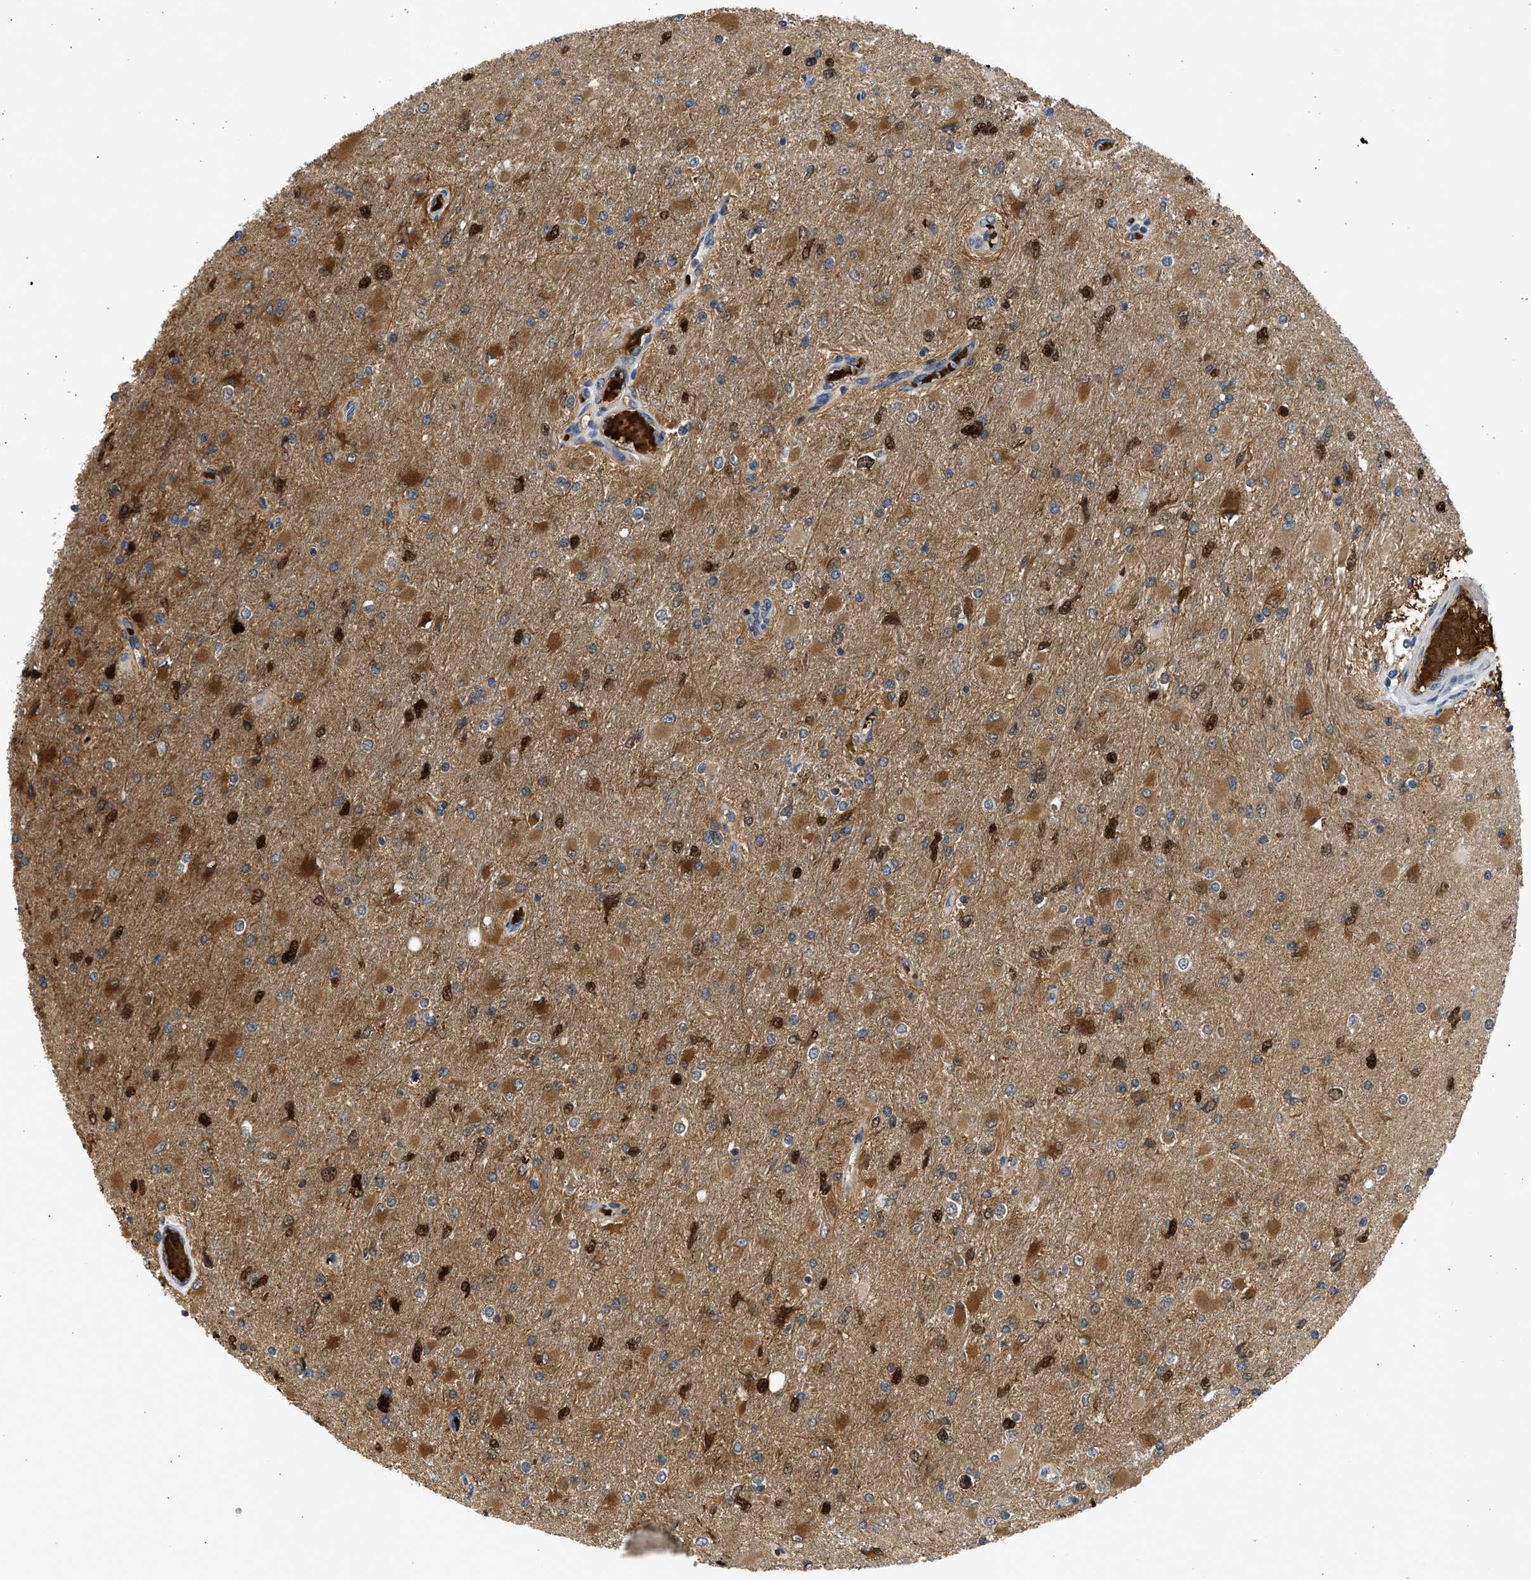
{"staining": {"intensity": "strong", "quantity": ">75%", "location": "cytoplasmic/membranous,nuclear"}, "tissue": "glioma", "cell_type": "Tumor cells", "image_type": "cancer", "snomed": [{"axis": "morphology", "description": "Glioma, malignant, High grade"}, {"axis": "topography", "description": "Cerebral cortex"}], "caption": "Brown immunohistochemical staining in human glioma shows strong cytoplasmic/membranous and nuclear staining in about >75% of tumor cells.", "gene": "MAPK7", "patient": {"sex": "female", "age": 36}}